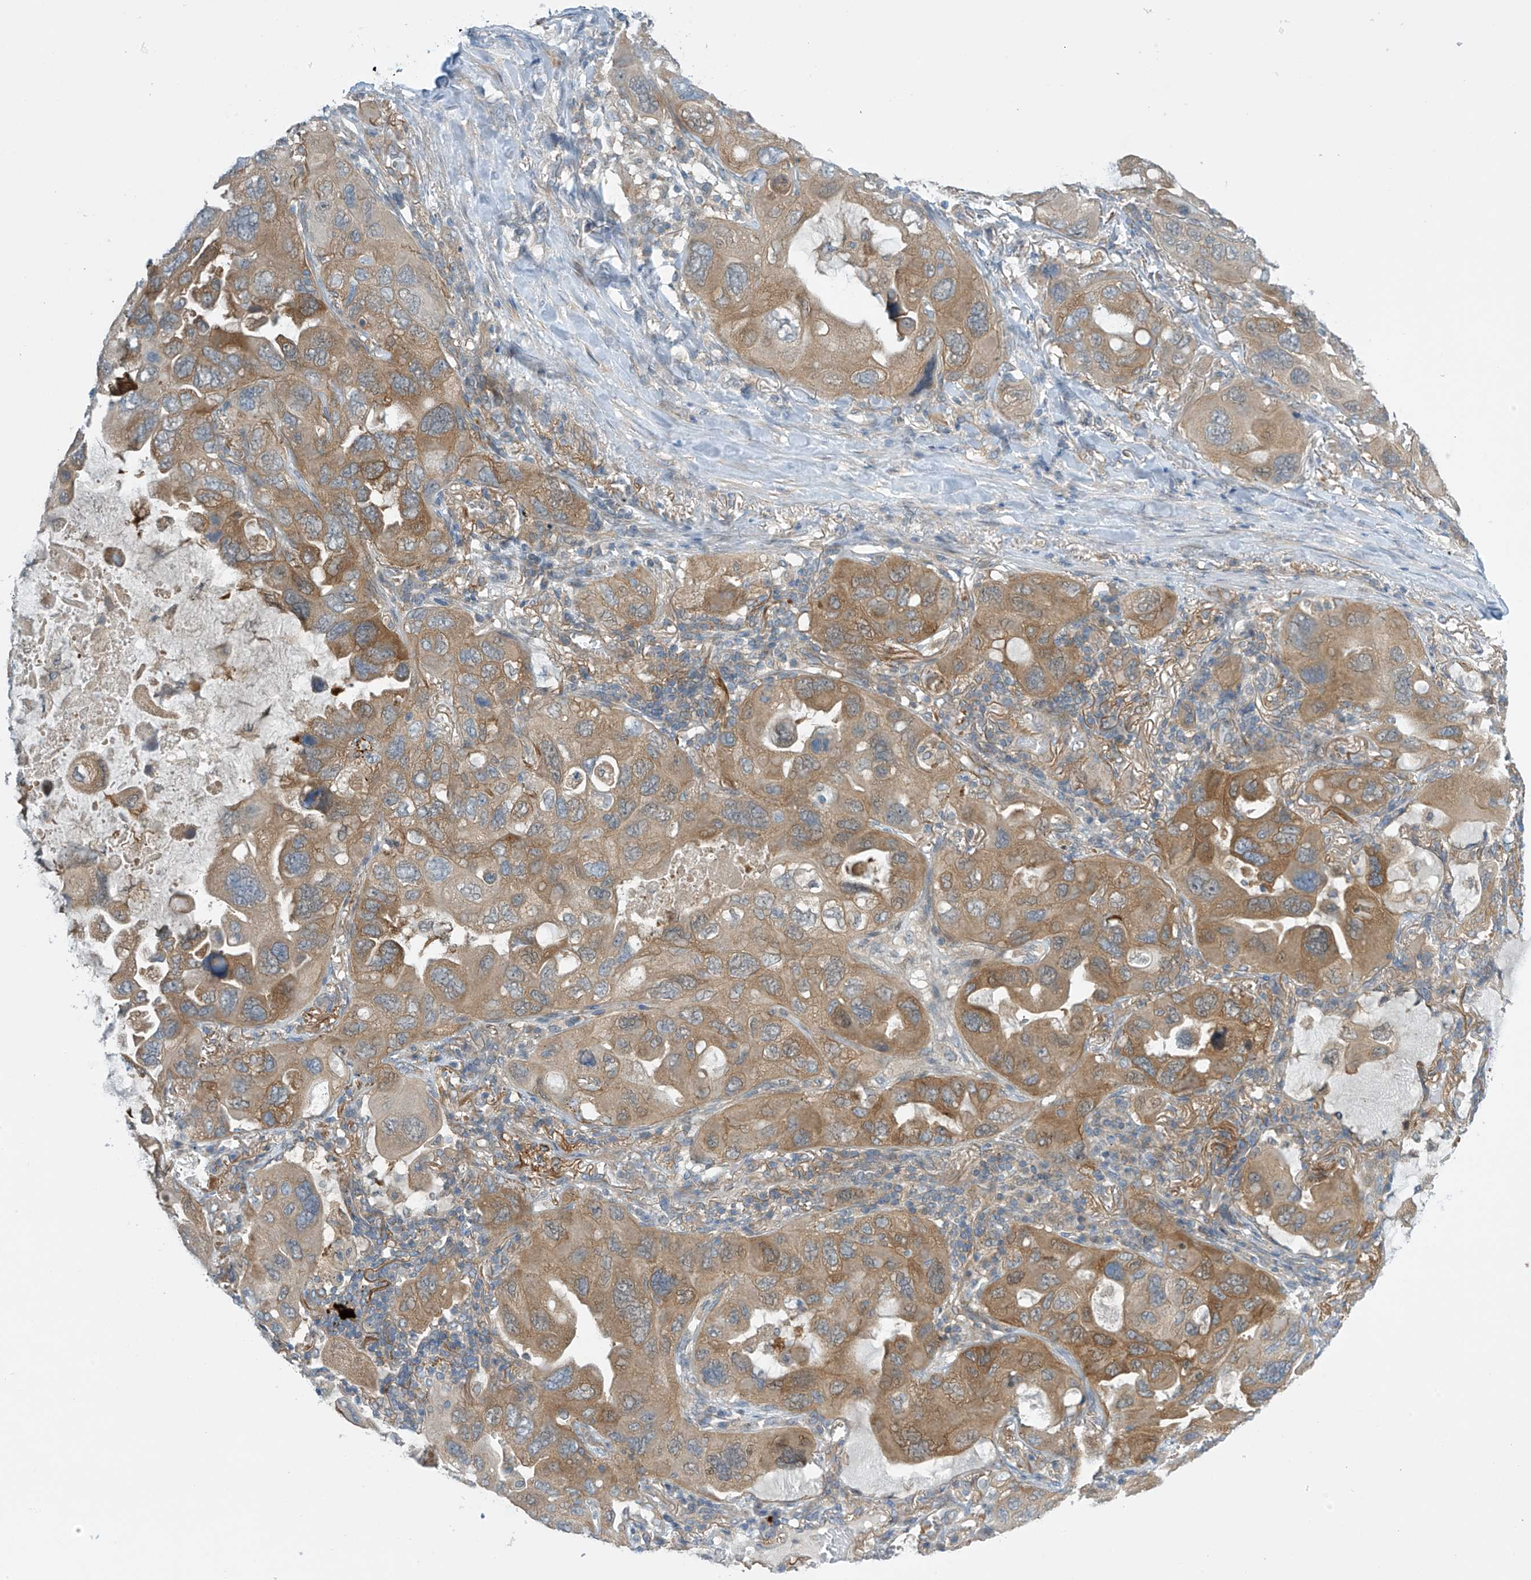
{"staining": {"intensity": "moderate", "quantity": ">75%", "location": "cytoplasmic/membranous"}, "tissue": "lung cancer", "cell_type": "Tumor cells", "image_type": "cancer", "snomed": [{"axis": "morphology", "description": "Squamous cell carcinoma, NOS"}, {"axis": "topography", "description": "Lung"}], "caption": "Moderate cytoplasmic/membranous positivity is appreciated in about >75% of tumor cells in squamous cell carcinoma (lung).", "gene": "FSD1L", "patient": {"sex": "female", "age": 73}}